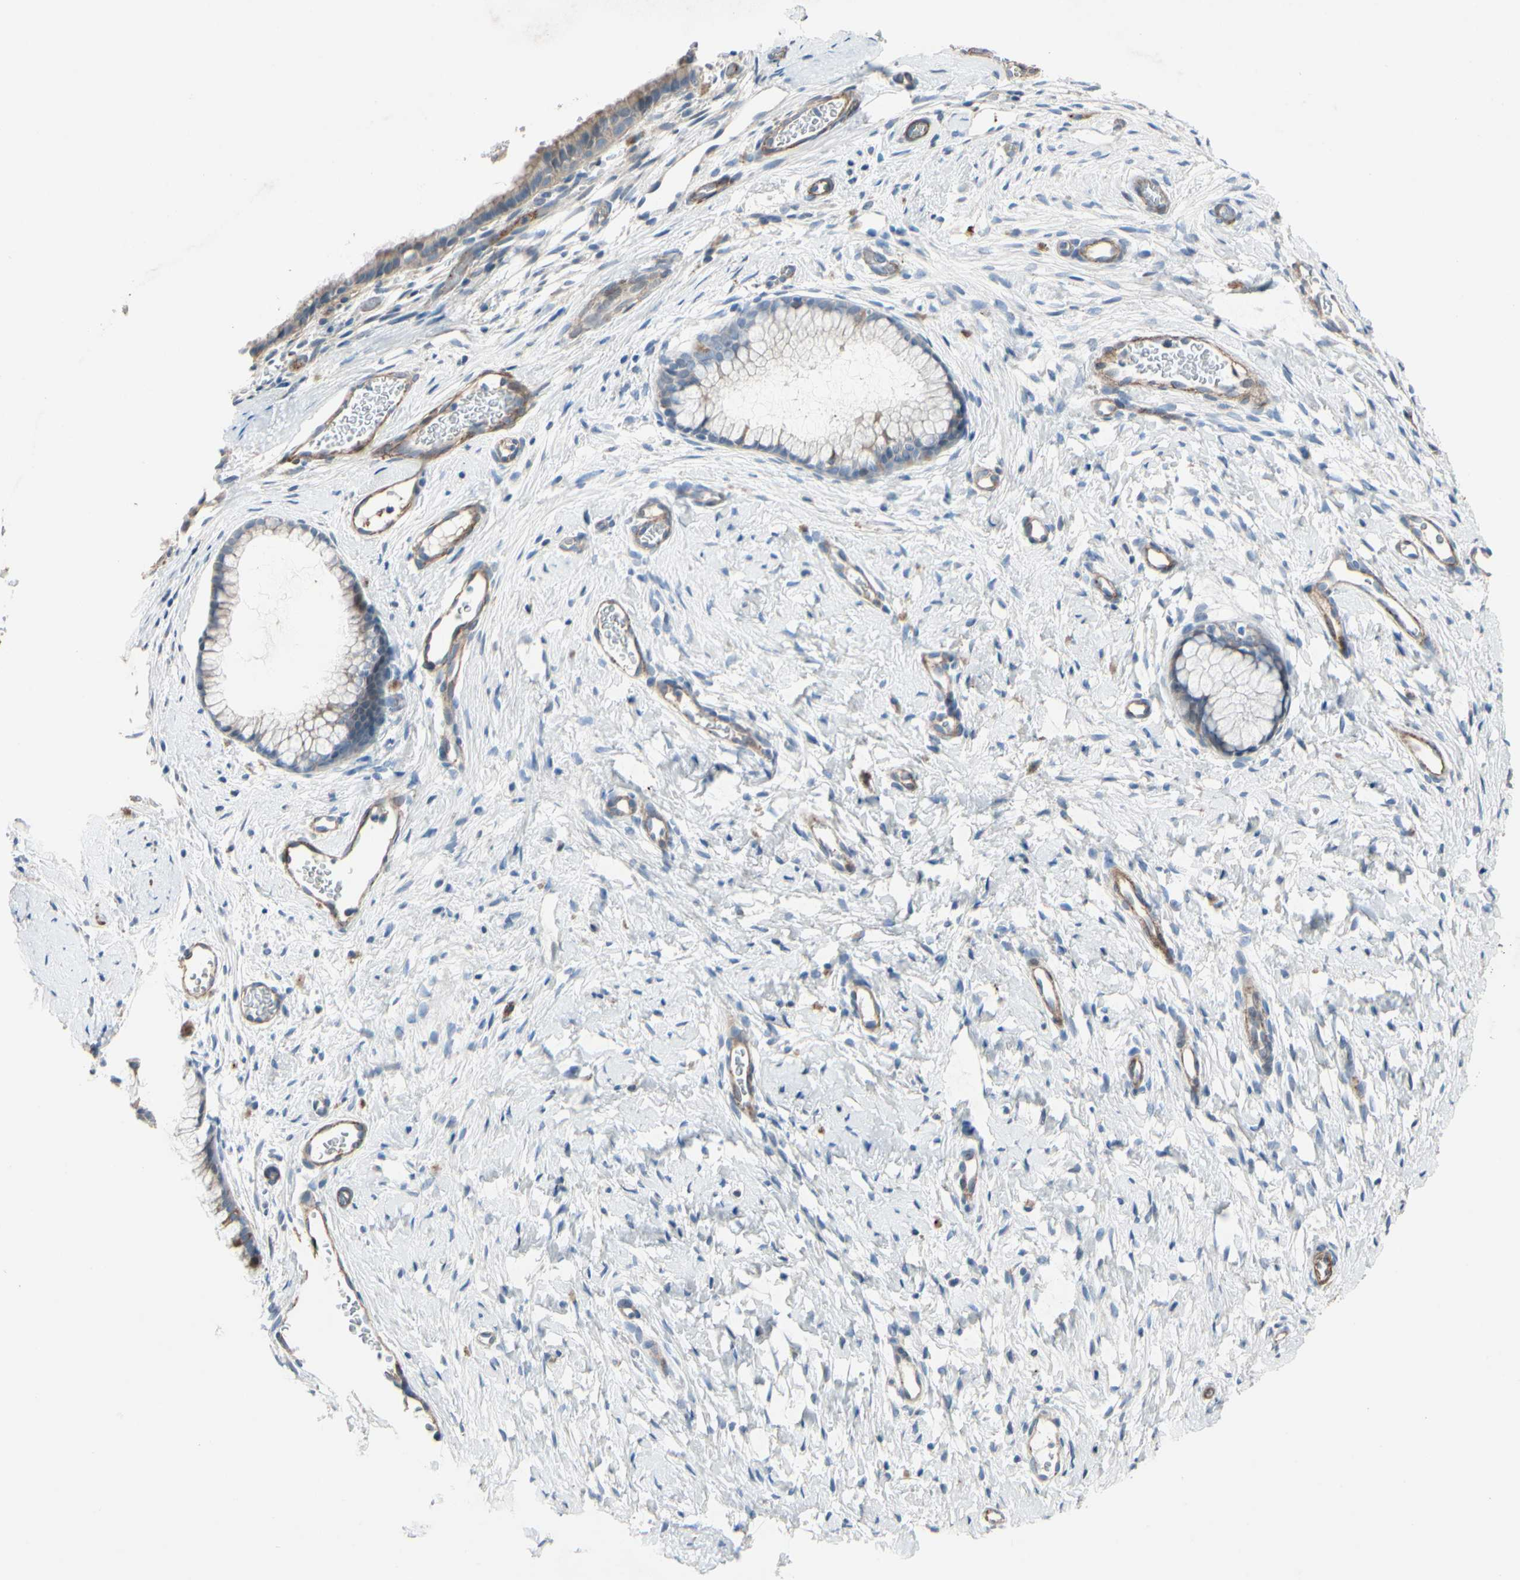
{"staining": {"intensity": "negative", "quantity": "none", "location": "none"}, "tissue": "cervix", "cell_type": "Glandular cells", "image_type": "normal", "snomed": [{"axis": "morphology", "description": "Normal tissue, NOS"}, {"axis": "topography", "description": "Cervix"}], "caption": "Immunohistochemistry micrograph of unremarkable cervix: cervix stained with DAB (3,3'-diaminobenzidine) reveals no significant protein expression in glandular cells. Nuclei are stained in blue.", "gene": "TPM1", "patient": {"sex": "female", "age": 65}}